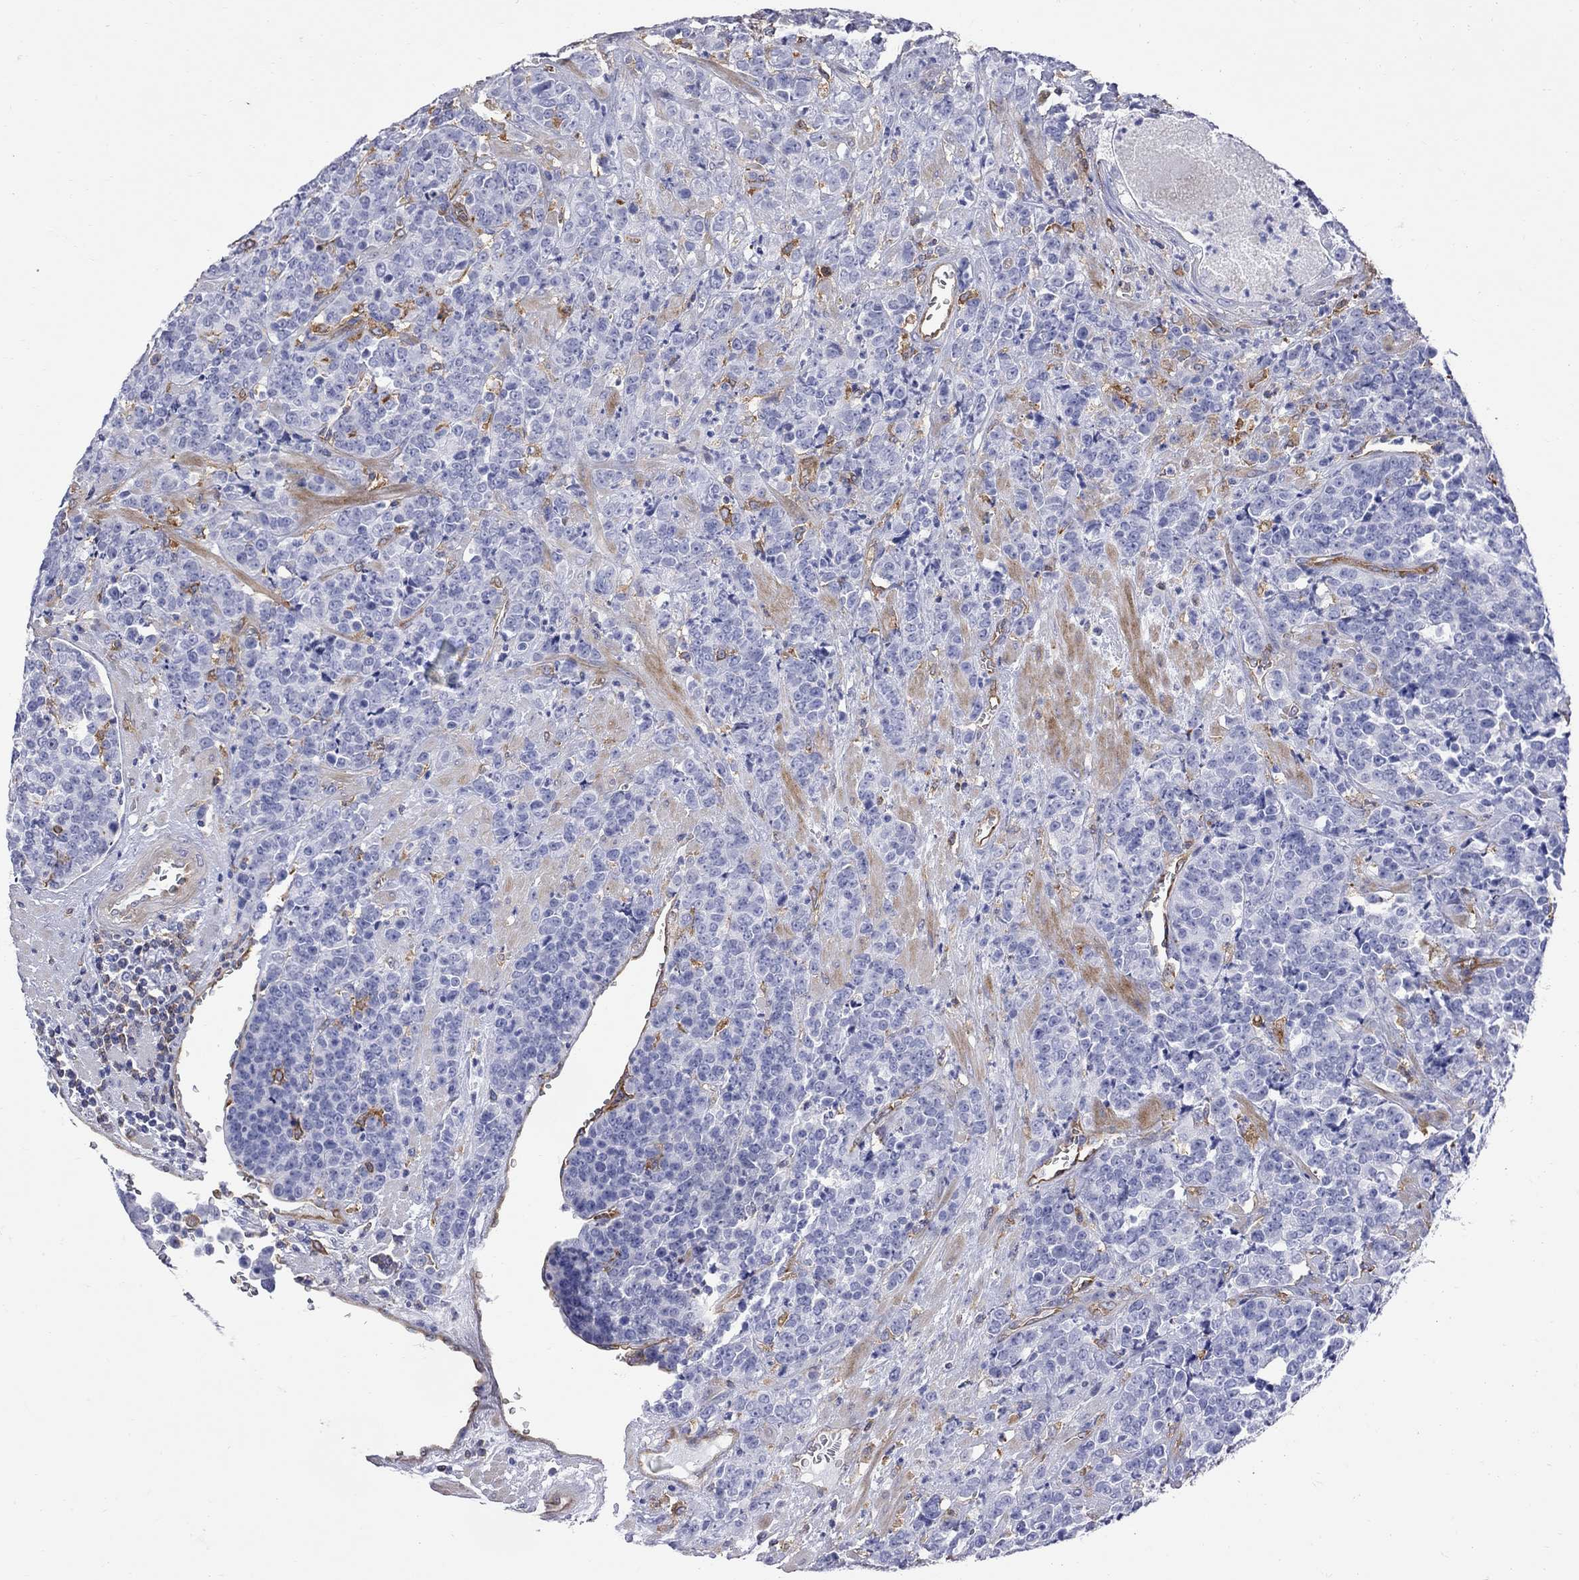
{"staining": {"intensity": "negative", "quantity": "none", "location": "none"}, "tissue": "prostate cancer", "cell_type": "Tumor cells", "image_type": "cancer", "snomed": [{"axis": "morphology", "description": "Adenocarcinoma, NOS"}, {"axis": "topography", "description": "Prostate"}], "caption": "There is no significant staining in tumor cells of adenocarcinoma (prostate).", "gene": "ABI3", "patient": {"sex": "male", "age": 67}}